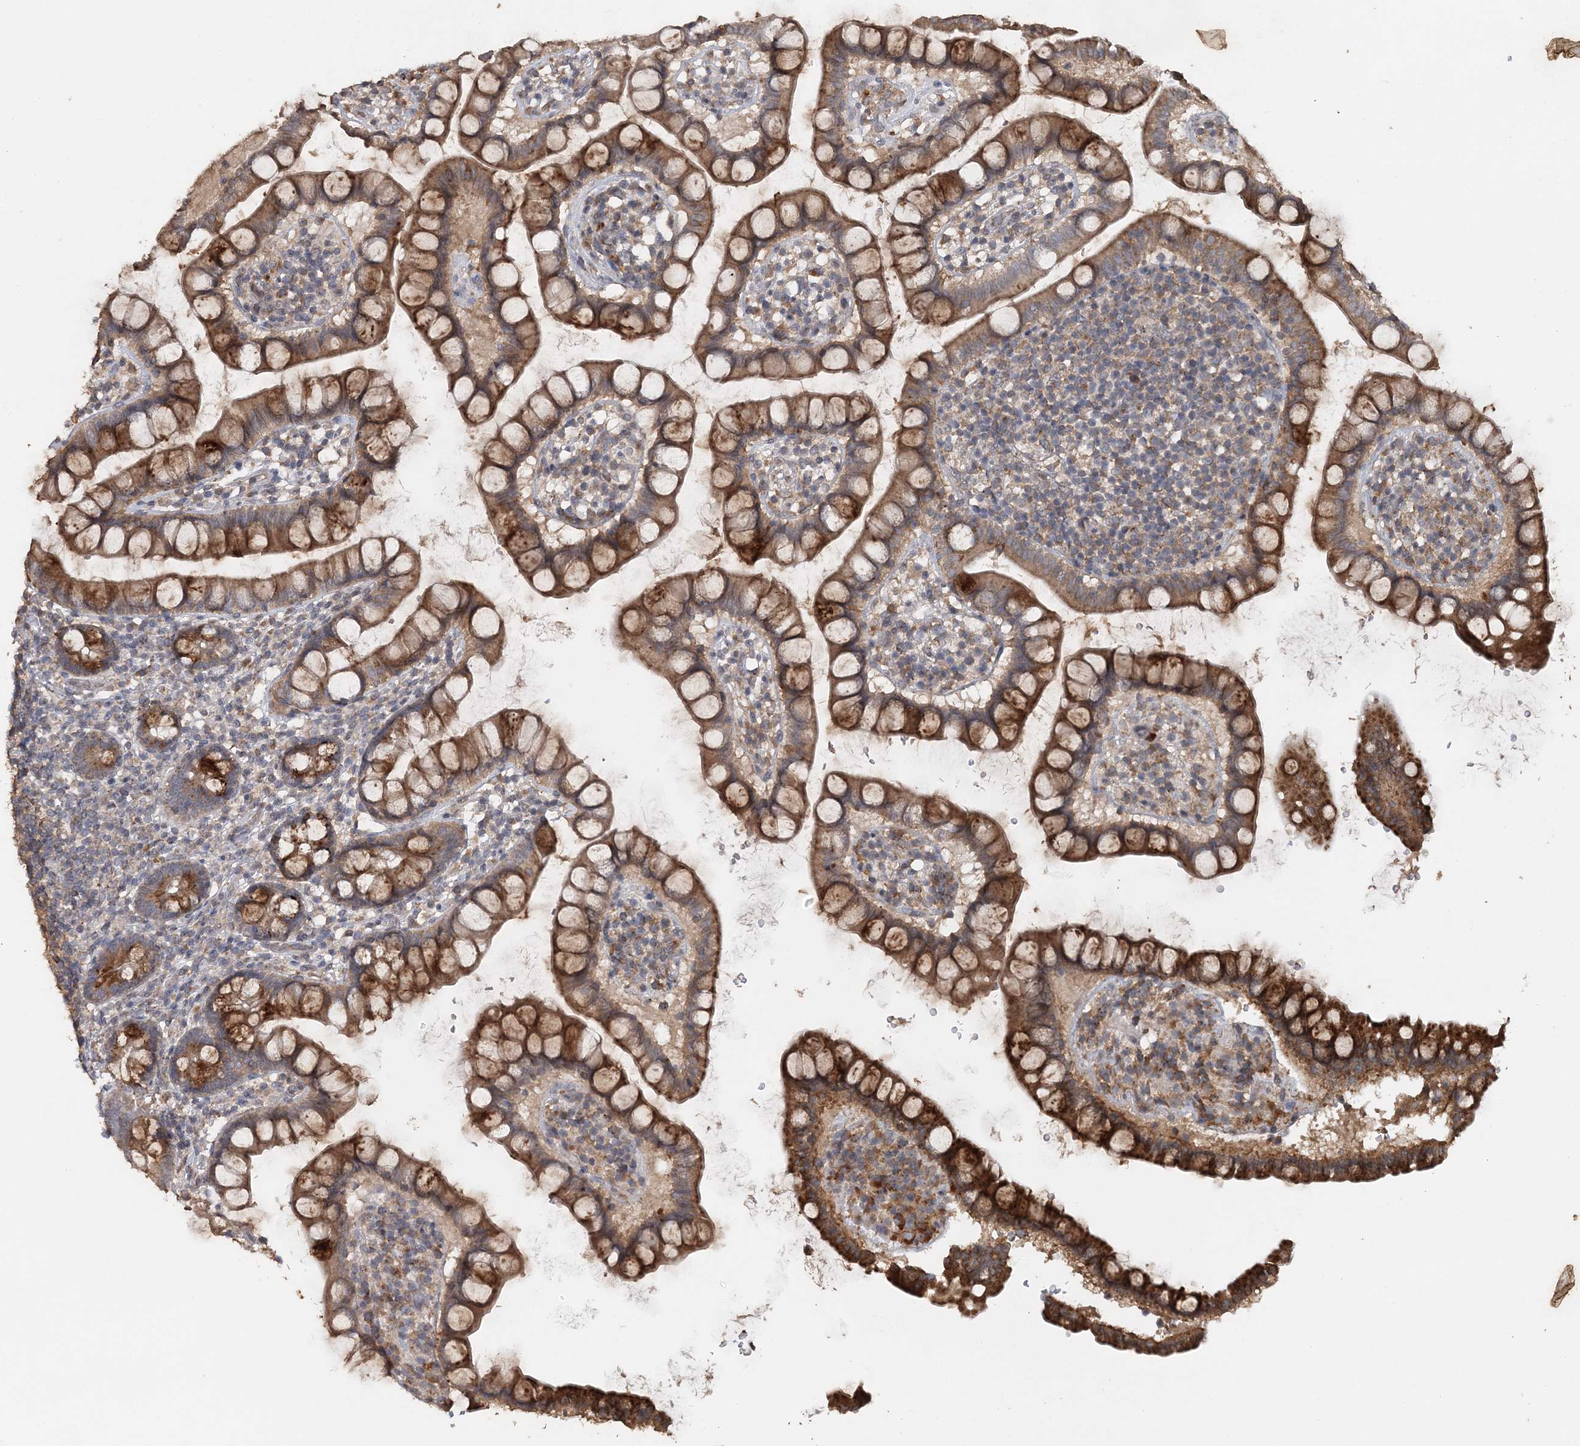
{"staining": {"intensity": "strong", "quantity": "25%-75%", "location": "cytoplasmic/membranous"}, "tissue": "small intestine", "cell_type": "Glandular cells", "image_type": "normal", "snomed": [{"axis": "morphology", "description": "Normal tissue, NOS"}, {"axis": "topography", "description": "Small intestine"}], "caption": "Benign small intestine was stained to show a protein in brown. There is high levels of strong cytoplasmic/membranous expression in approximately 25%-75% of glandular cells. (brown staining indicates protein expression, while blue staining denotes nuclei).", "gene": "RAB14", "patient": {"sex": "female", "age": 84}}